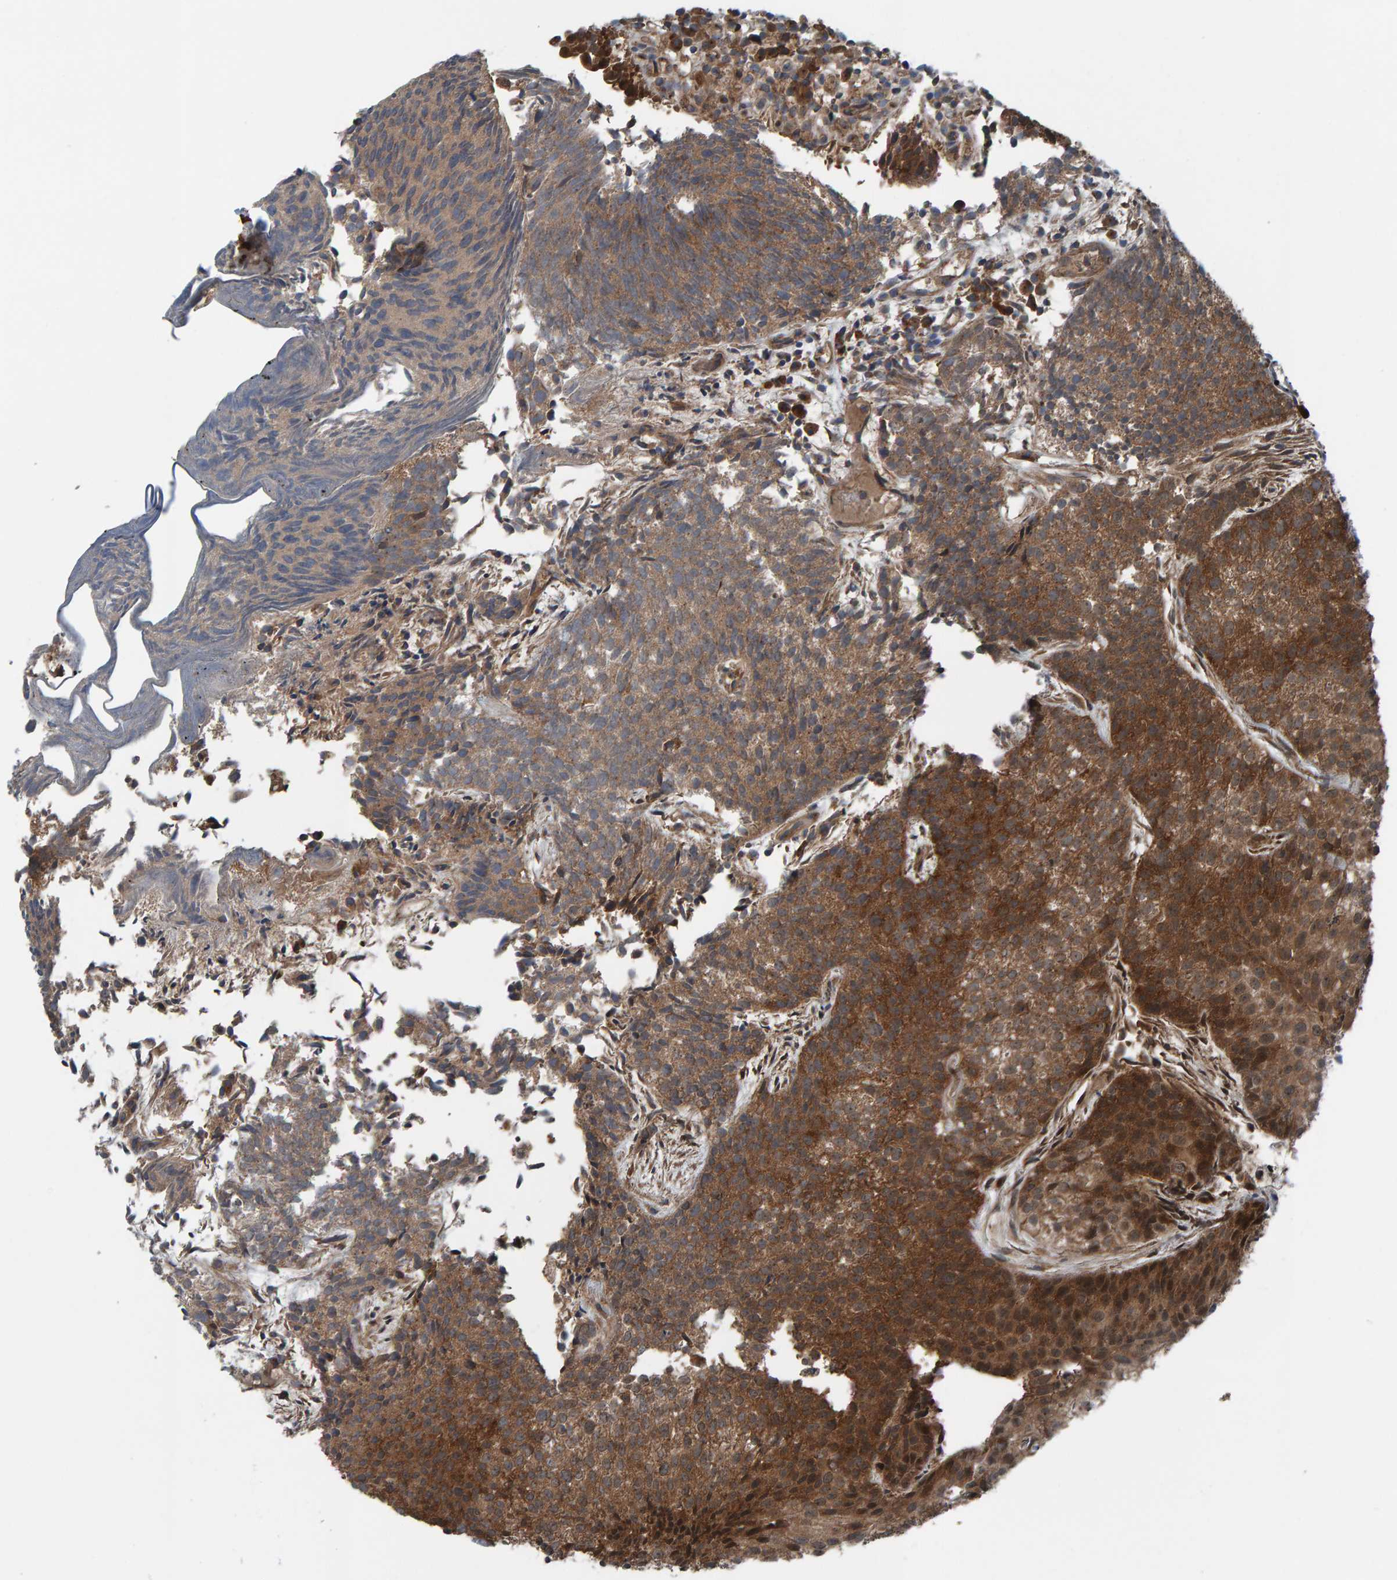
{"staining": {"intensity": "moderate", "quantity": ">75%", "location": "cytoplasmic/membranous"}, "tissue": "urothelial cancer", "cell_type": "Tumor cells", "image_type": "cancer", "snomed": [{"axis": "morphology", "description": "Urothelial carcinoma, Low grade"}, {"axis": "topography", "description": "Urinary bladder"}], "caption": "Brown immunohistochemical staining in human low-grade urothelial carcinoma exhibits moderate cytoplasmic/membranous staining in about >75% of tumor cells. (brown staining indicates protein expression, while blue staining denotes nuclei).", "gene": "CUEDC1", "patient": {"sex": "male", "age": 86}}